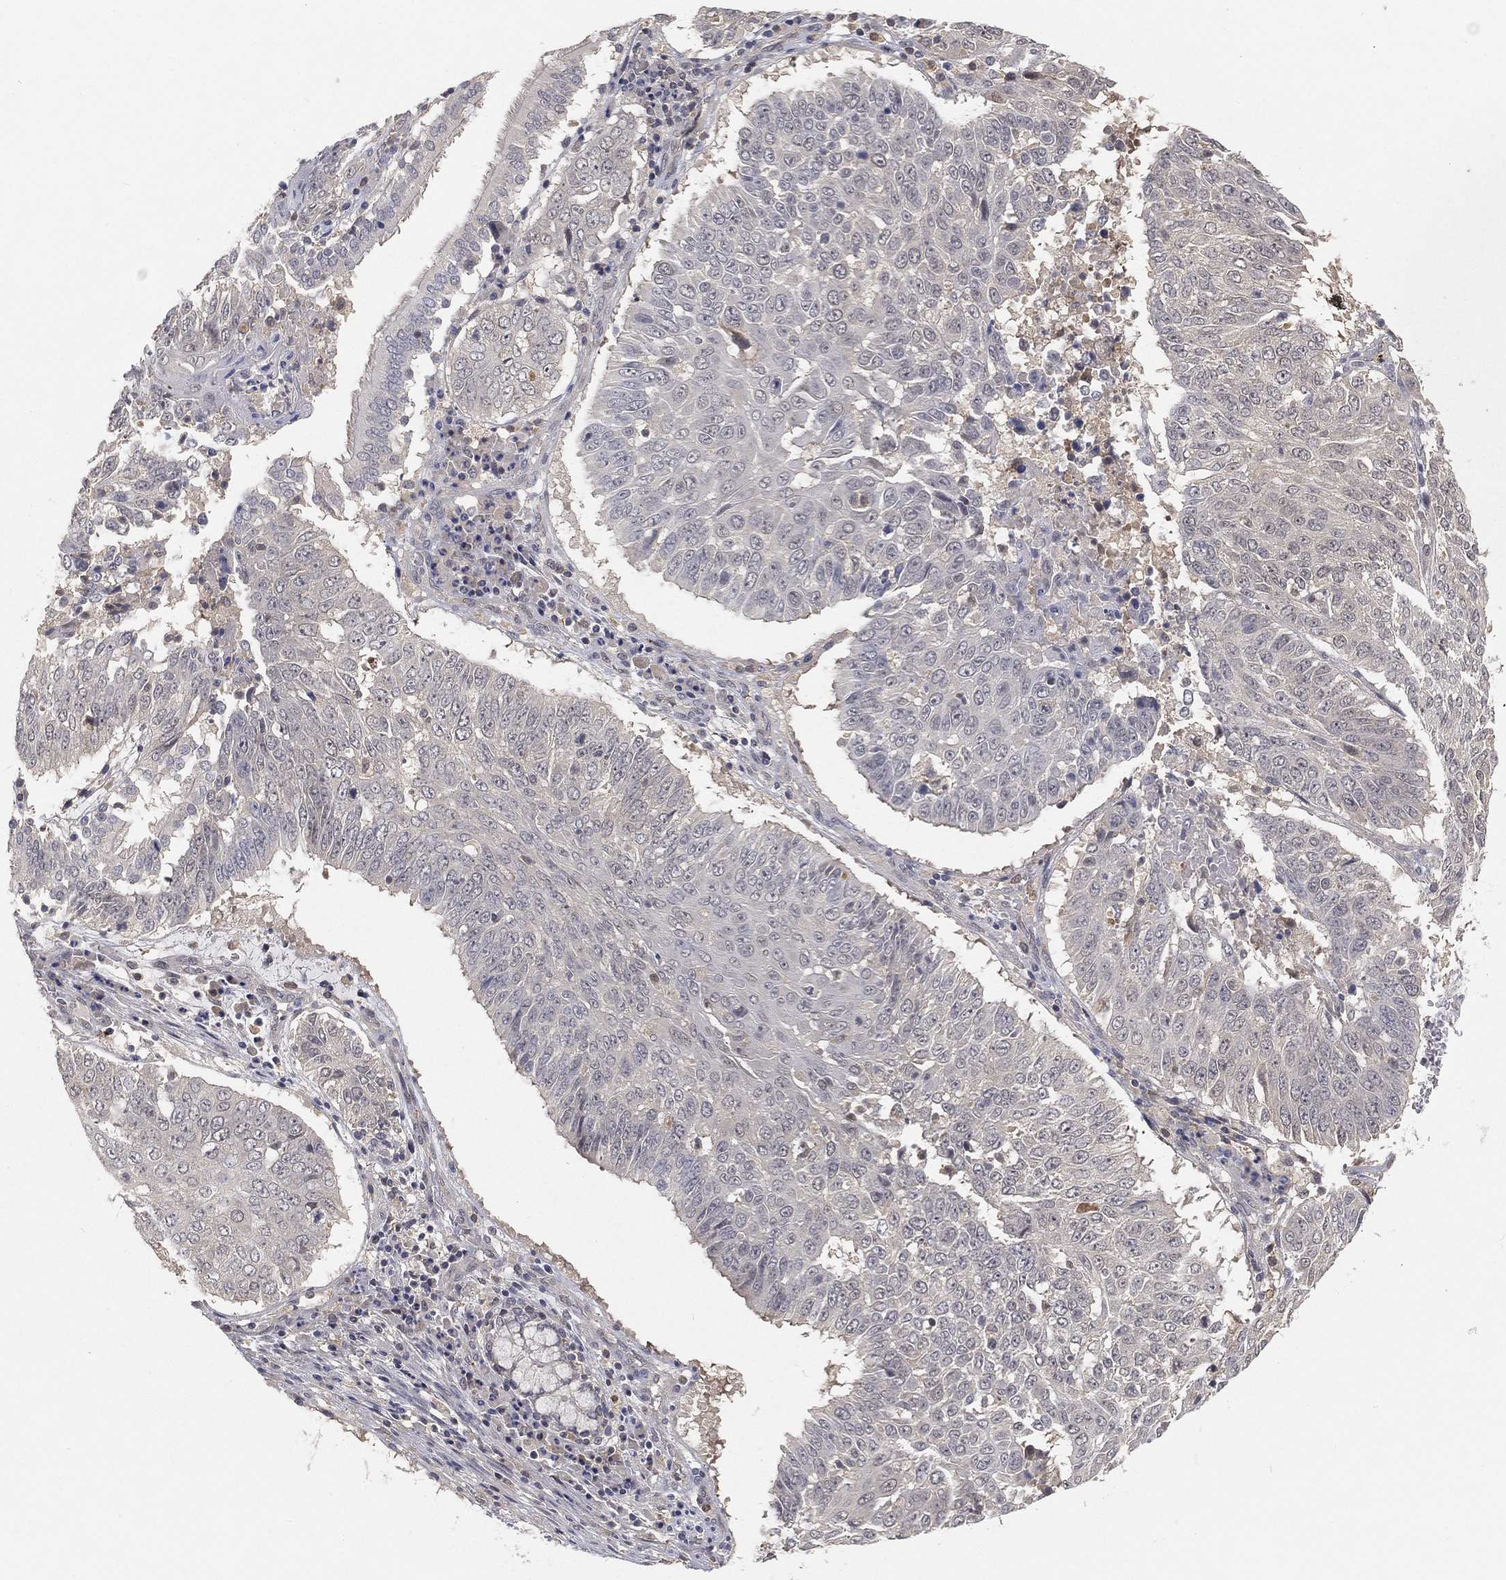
{"staining": {"intensity": "negative", "quantity": "none", "location": "none"}, "tissue": "lung cancer", "cell_type": "Tumor cells", "image_type": "cancer", "snomed": [{"axis": "morphology", "description": "Squamous cell carcinoma, NOS"}, {"axis": "topography", "description": "Lung"}], "caption": "An immunohistochemistry (IHC) image of lung cancer is shown. There is no staining in tumor cells of lung cancer.", "gene": "MAPK1", "patient": {"sex": "male", "age": 64}}